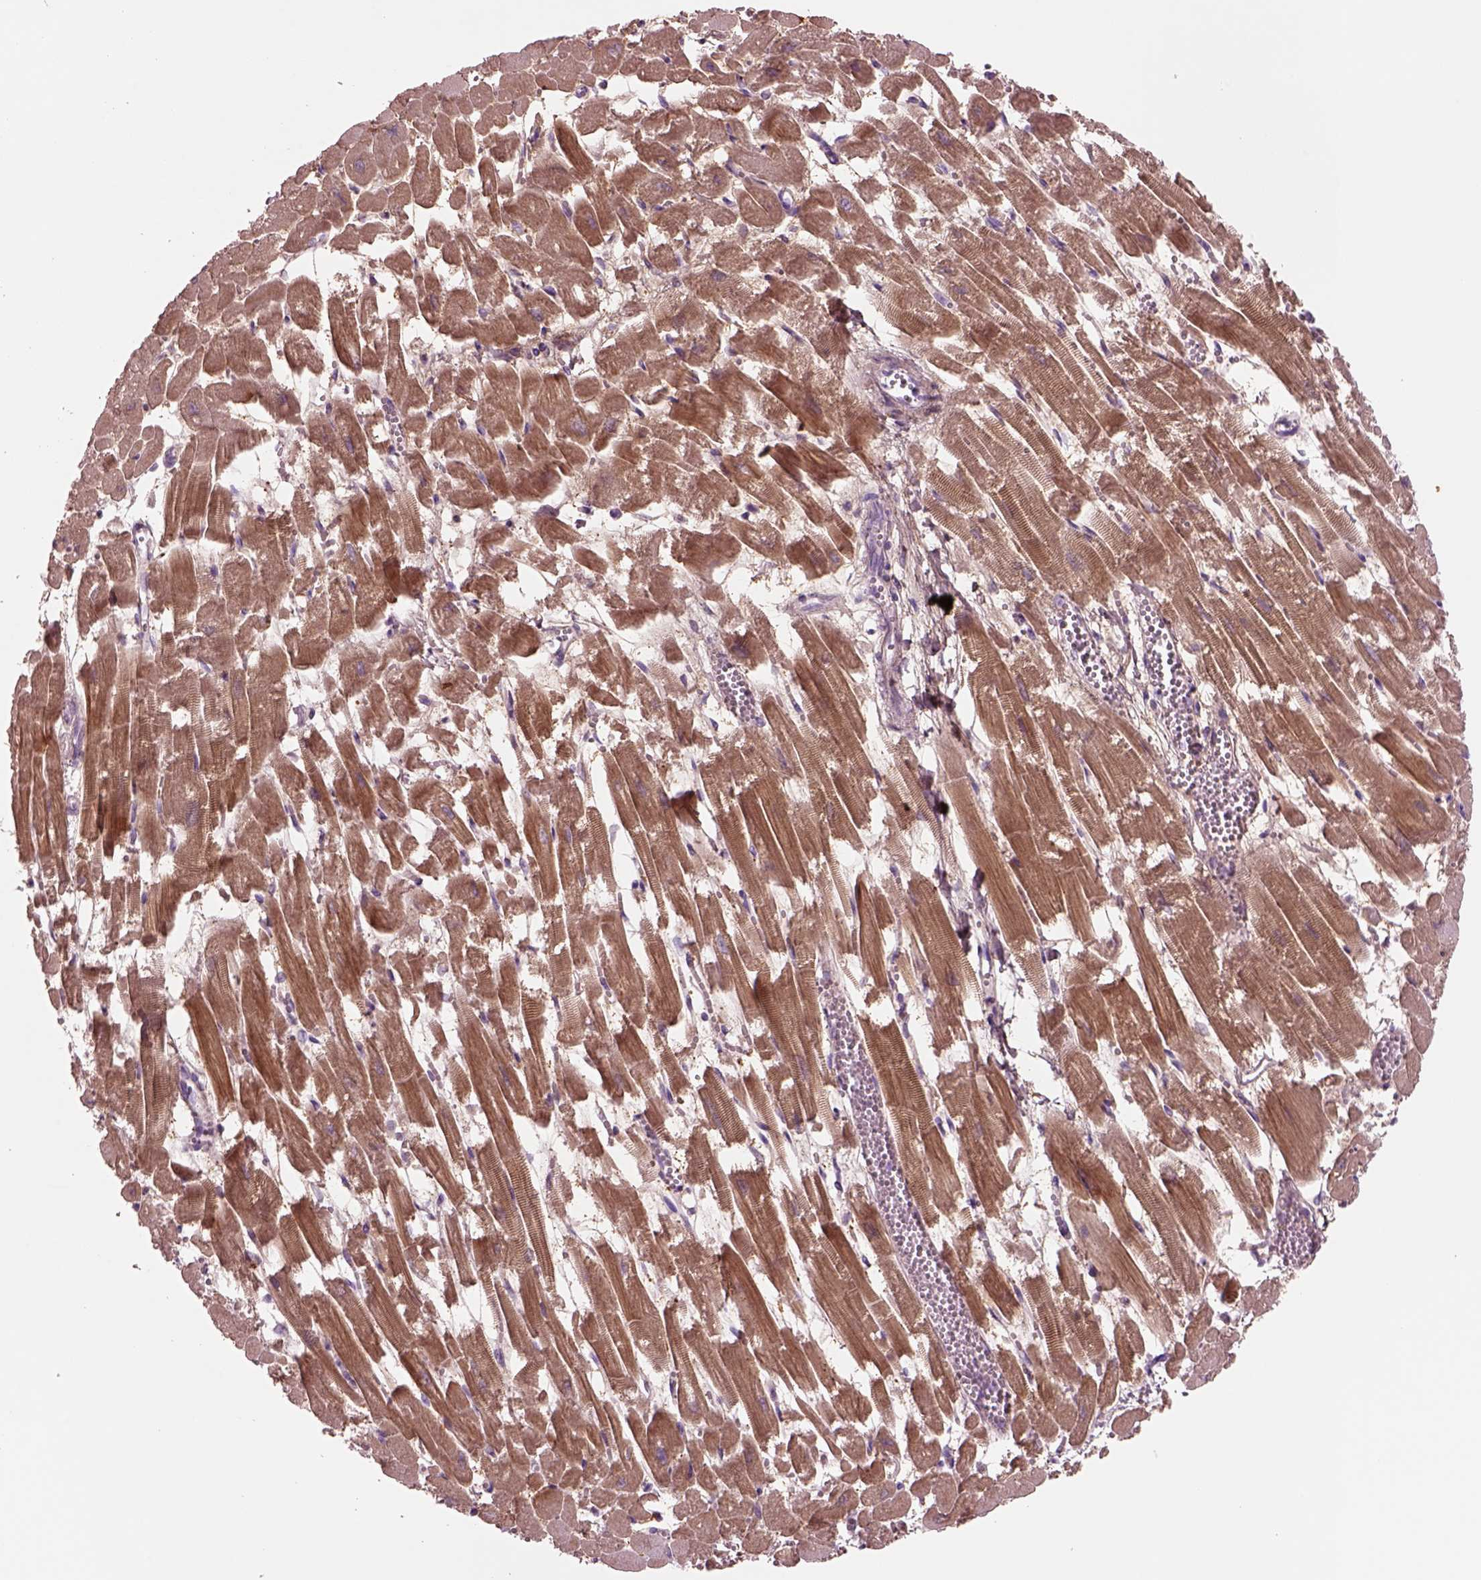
{"staining": {"intensity": "moderate", "quantity": ">75%", "location": "cytoplasmic/membranous"}, "tissue": "heart muscle", "cell_type": "Cardiomyocytes", "image_type": "normal", "snomed": [{"axis": "morphology", "description": "Normal tissue, NOS"}, {"axis": "topography", "description": "Heart"}], "caption": "A brown stain highlights moderate cytoplasmic/membranous positivity of a protein in cardiomyocytes of benign human heart muscle. (DAB (3,3'-diaminobenzidine) IHC, brown staining for protein, blue staining for nuclei).", "gene": "PLPP7", "patient": {"sex": "female", "age": 52}}